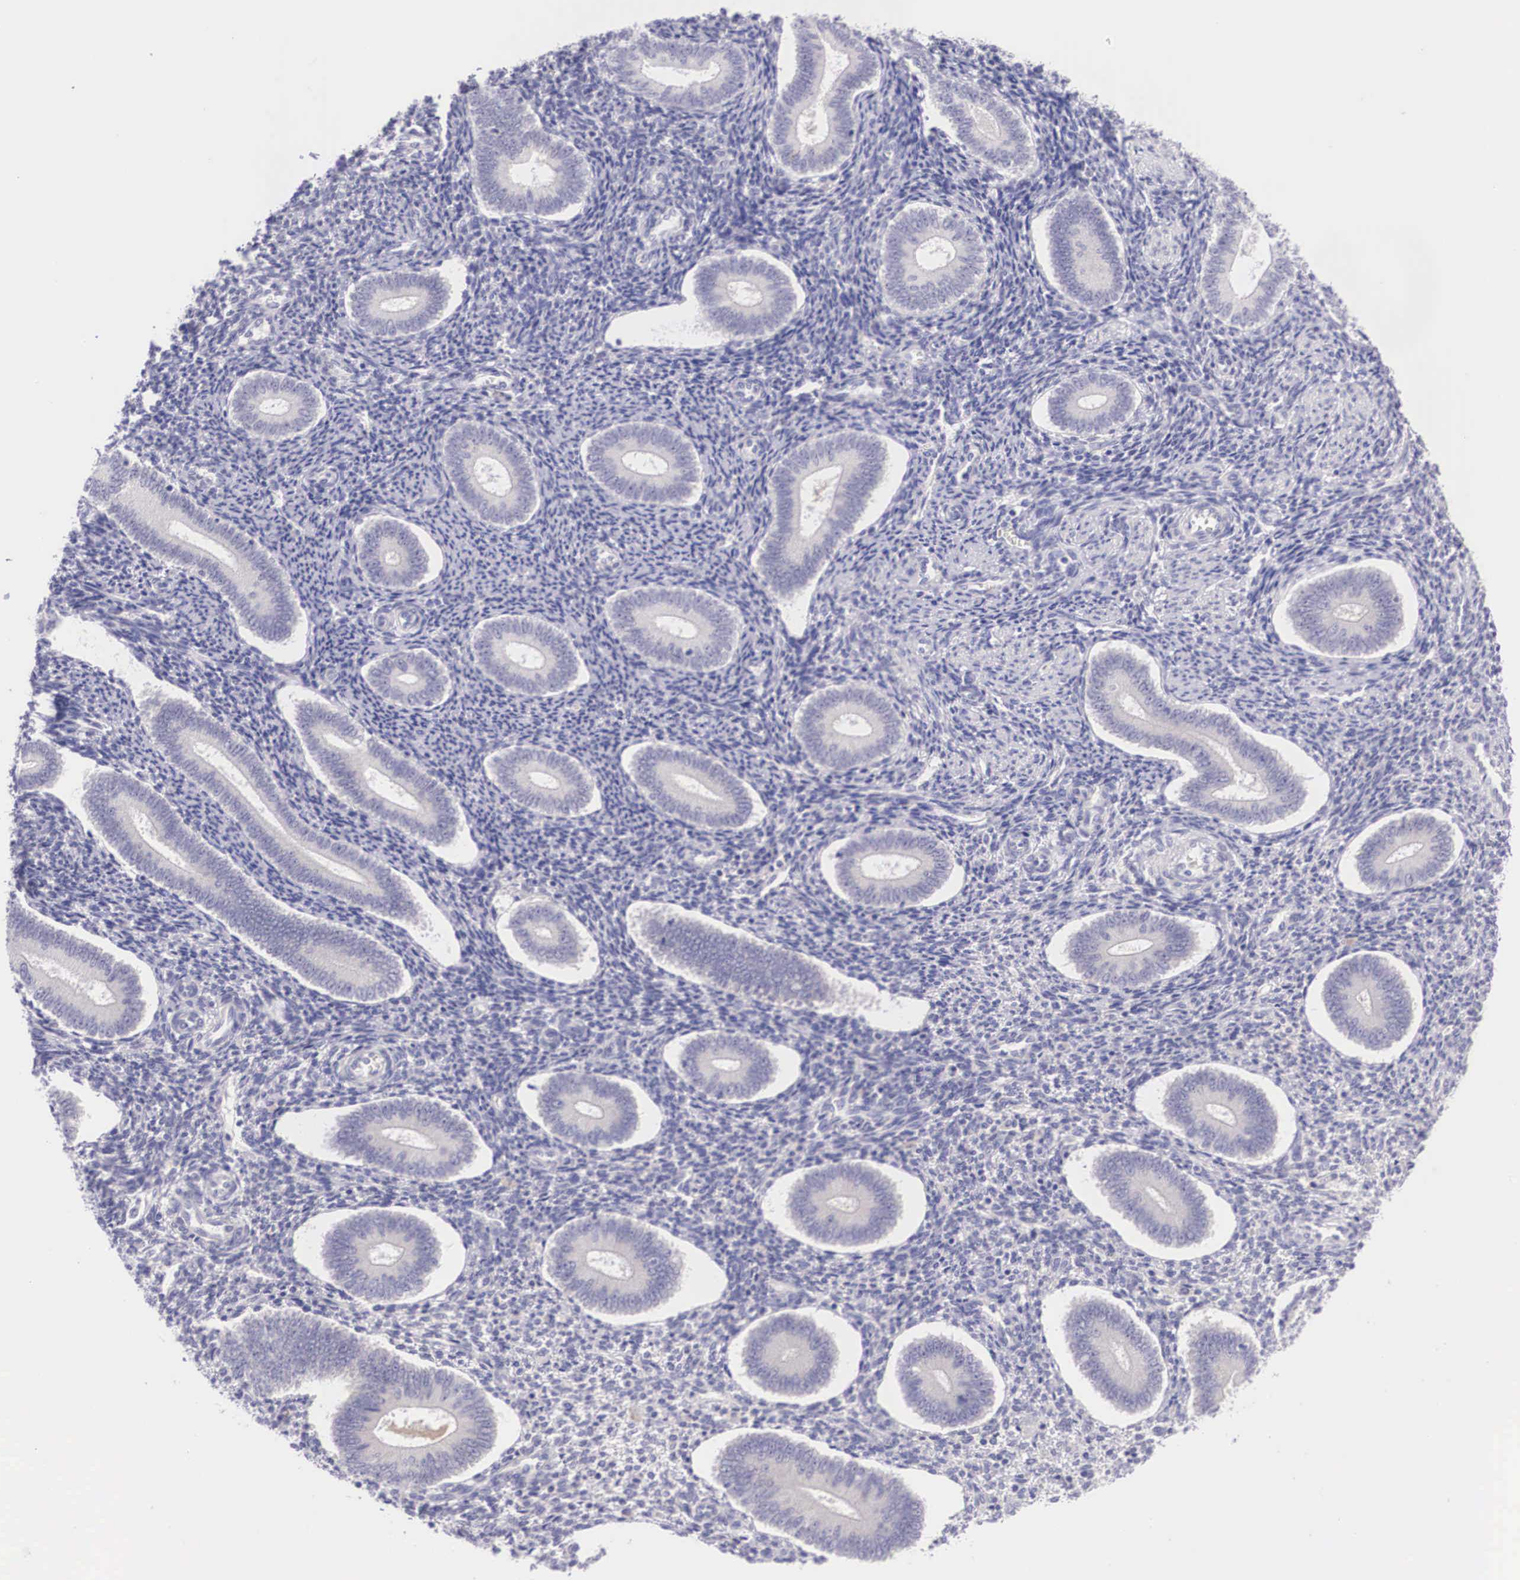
{"staining": {"intensity": "negative", "quantity": "none", "location": "none"}, "tissue": "endometrium", "cell_type": "Cells in endometrial stroma", "image_type": "normal", "snomed": [{"axis": "morphology", "description": "Normal tissue, NOS"}, {"axis": "topography", "description": "Endometrium"}], "caption": "This is an immunohistochemistry (IHC) histopathology image of normal human endometrium. There is no positivity in cells in endometrial stroma.", "gene": "BCL6", "patient": {"sex": "female", "age": 35}}